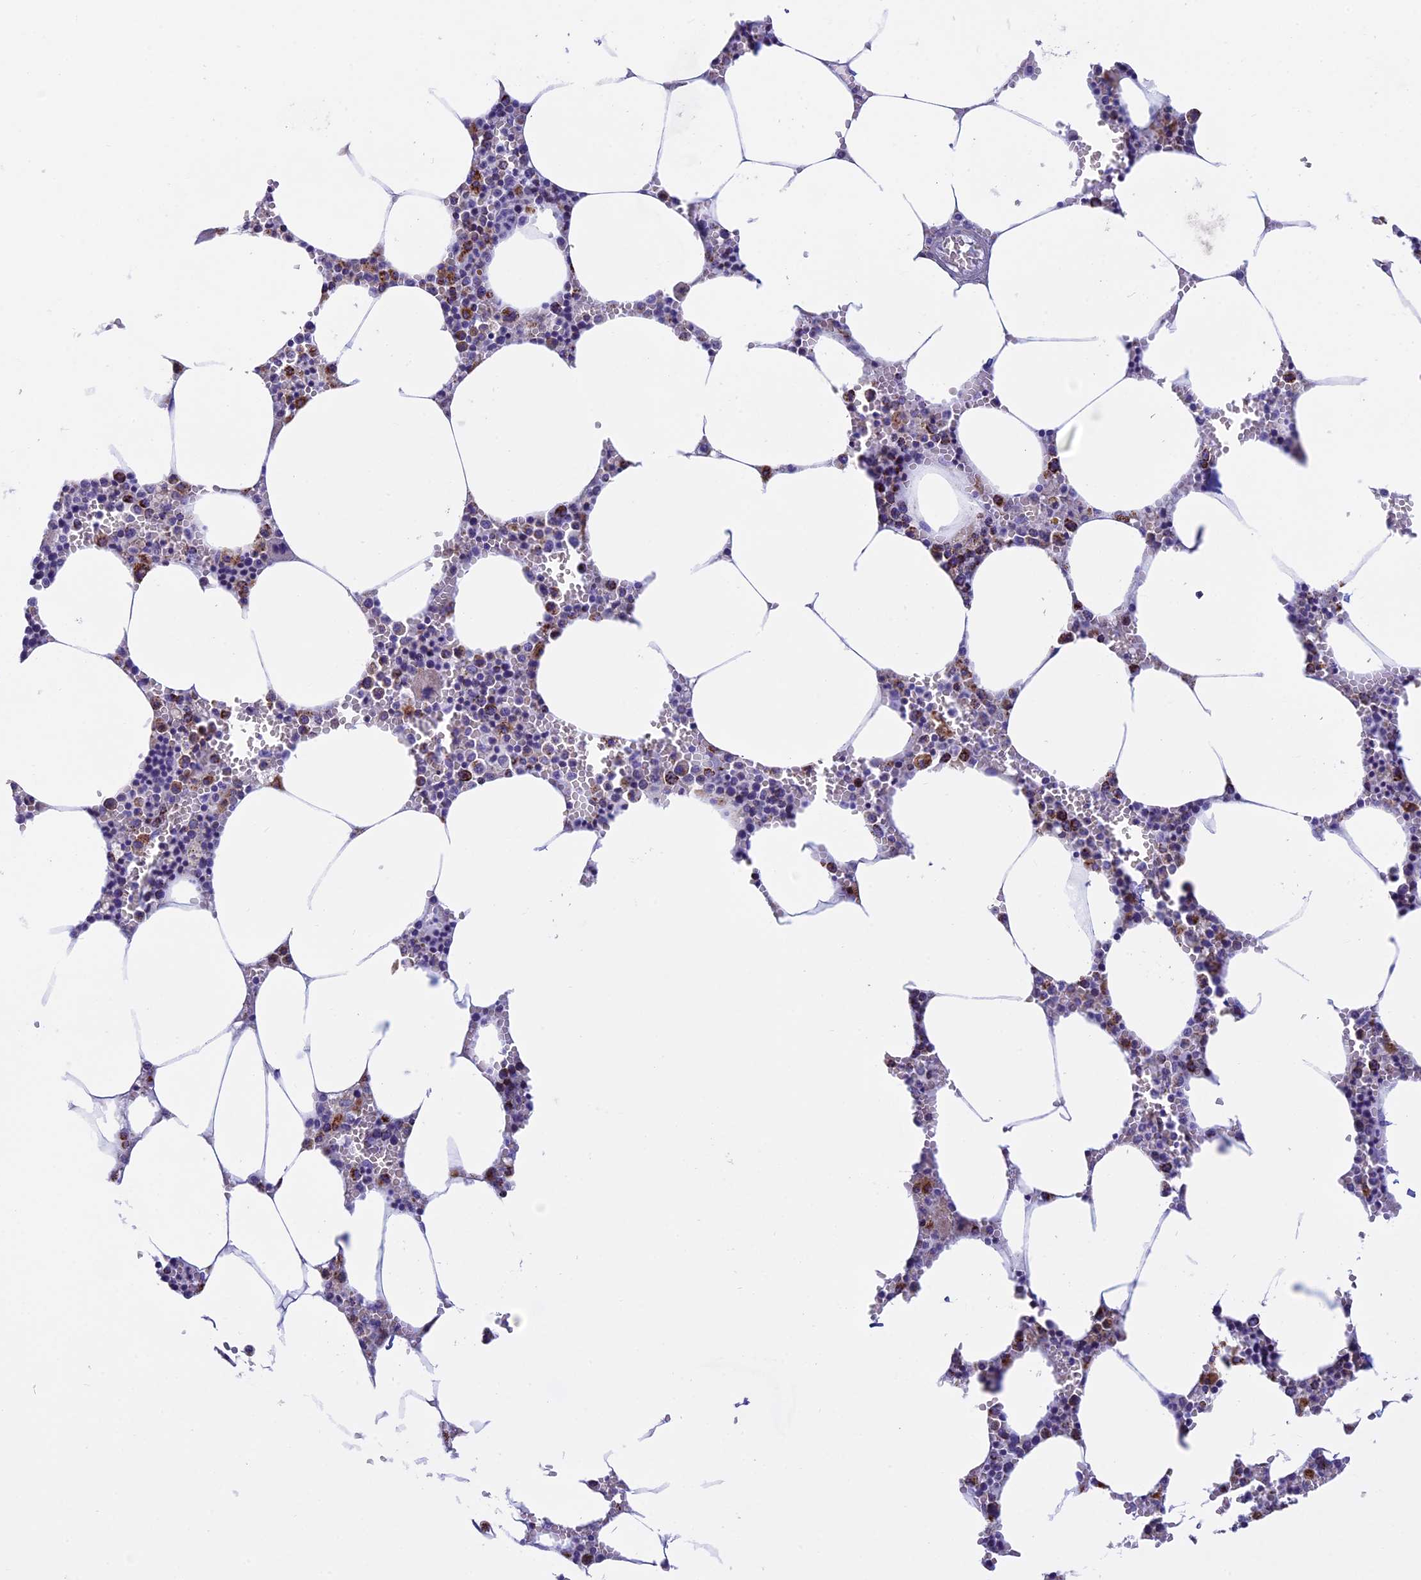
{"staining": {"intensity": "moderate", "quantity": "<25%", "location": "cytoplasmic/membranous"}, "tissue": "bone marrow", "cell_type": "Hematopoietic cells", "image_type": "normal", "snomed": [{"axis": "morphology", "description": "Normal tissue, NOS"}, {"axis": "topography", "description": "Bone marrow"}], "caption": "Protein staining reveals moderate cytoplasmic/membranous expression in approximately <25% of hematopoietic cells in benign bone marrow.", "gene": "SLC8B1", "patient": {"sex": "male", "age": 70}}